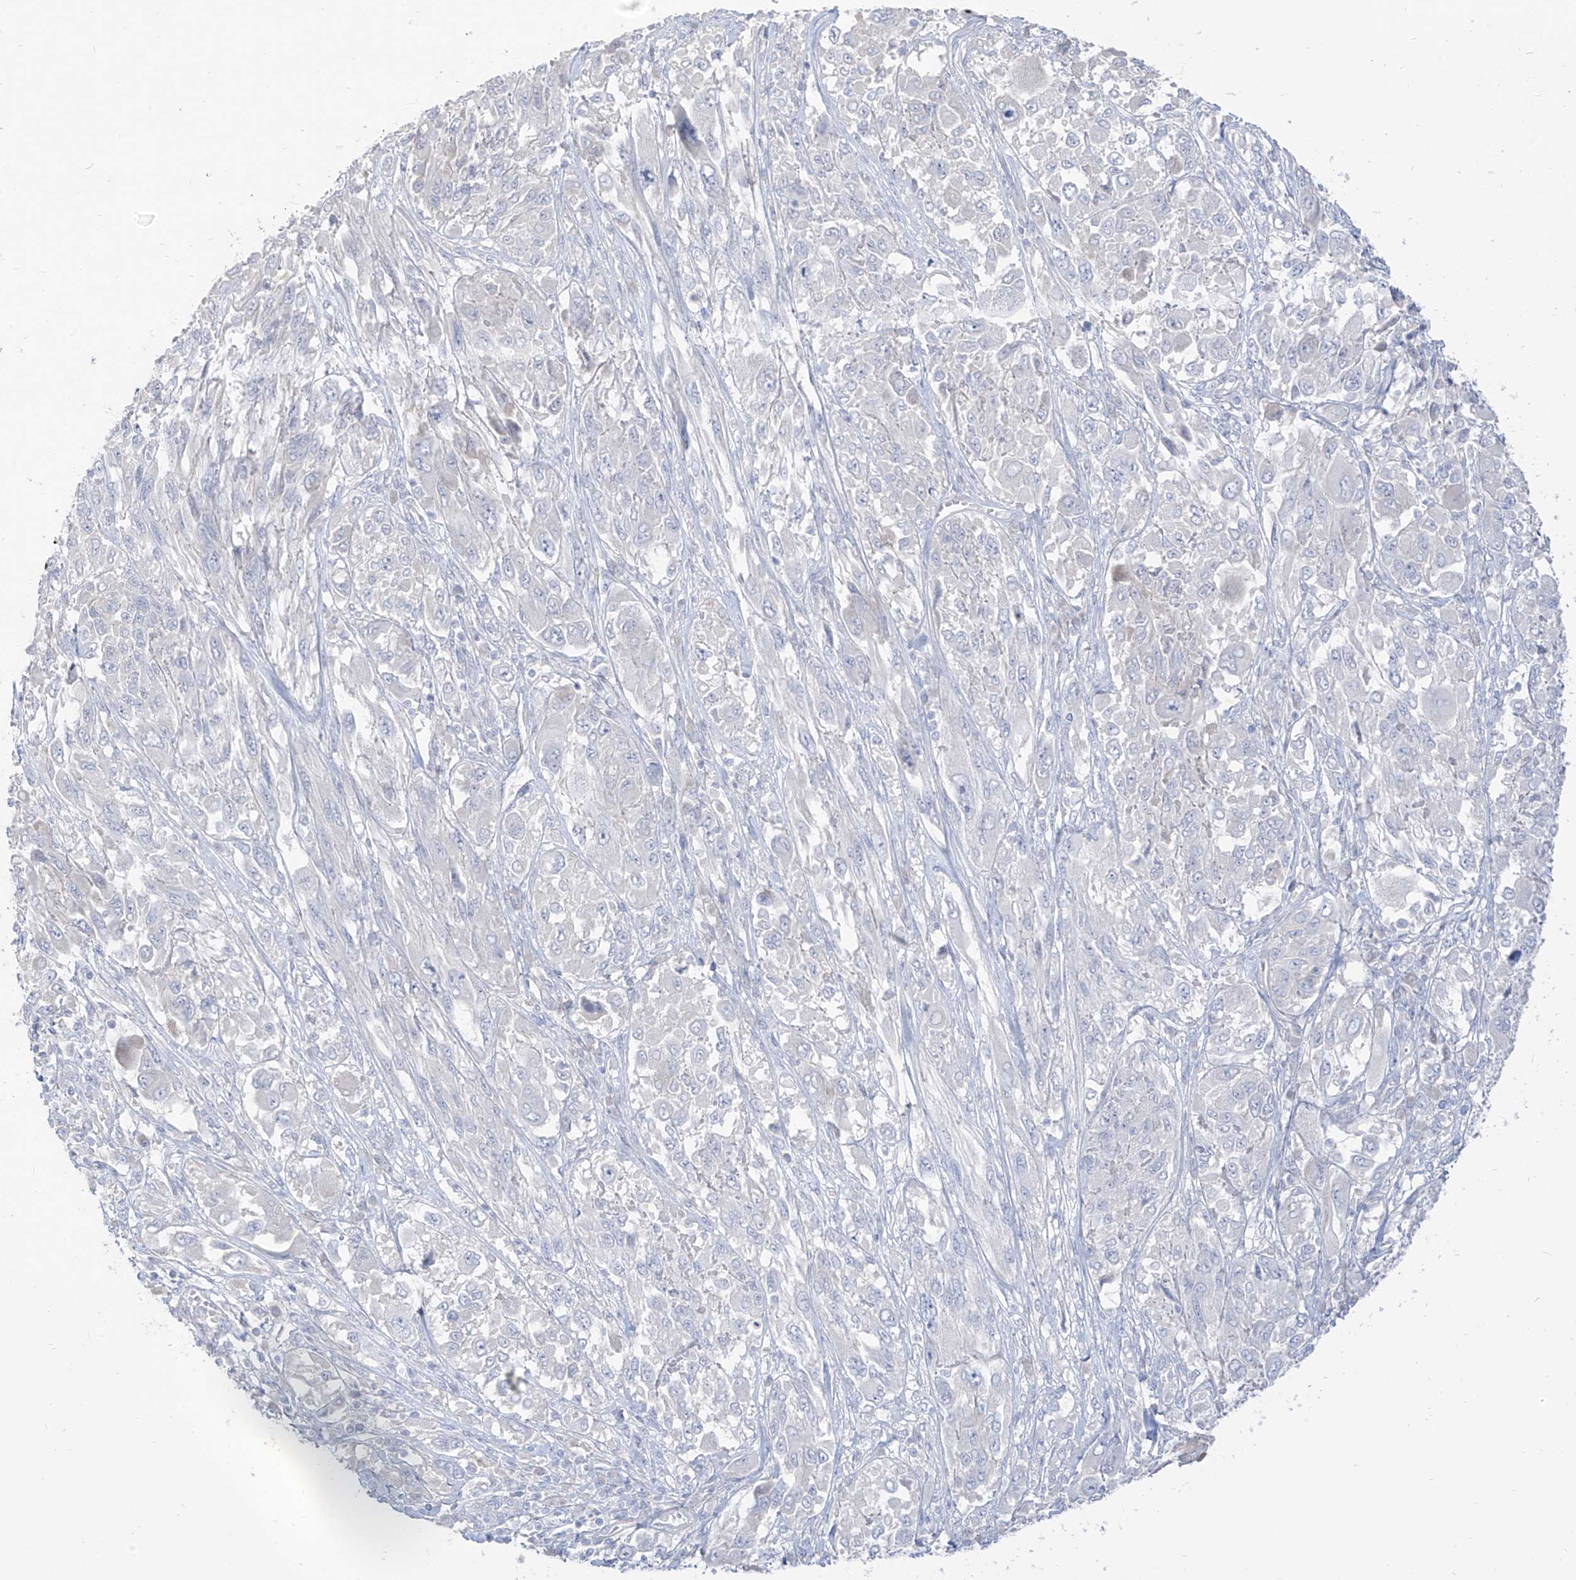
{"staining": {"intensity": "negative", "quantity": "none", "location": "none"}, "tissue": "melanoma", "cell_type": "Tumor cells", "image_type": "cancer", "snomed": [{"axis": "morphology", "description": "Malignant melanoma, NOS"}, {"axis": "topography", "description": "Skin"}], "caption": "Immunohistochemistry photomicrograph of neoplastic tissue: human melanoma stained with DAB (3,3'-diaminobenzidine) reveals no significant protein positivity in tumor cells.", "gene": "ARHGEF40", "patient": {"sex": "female", "age": 91}}